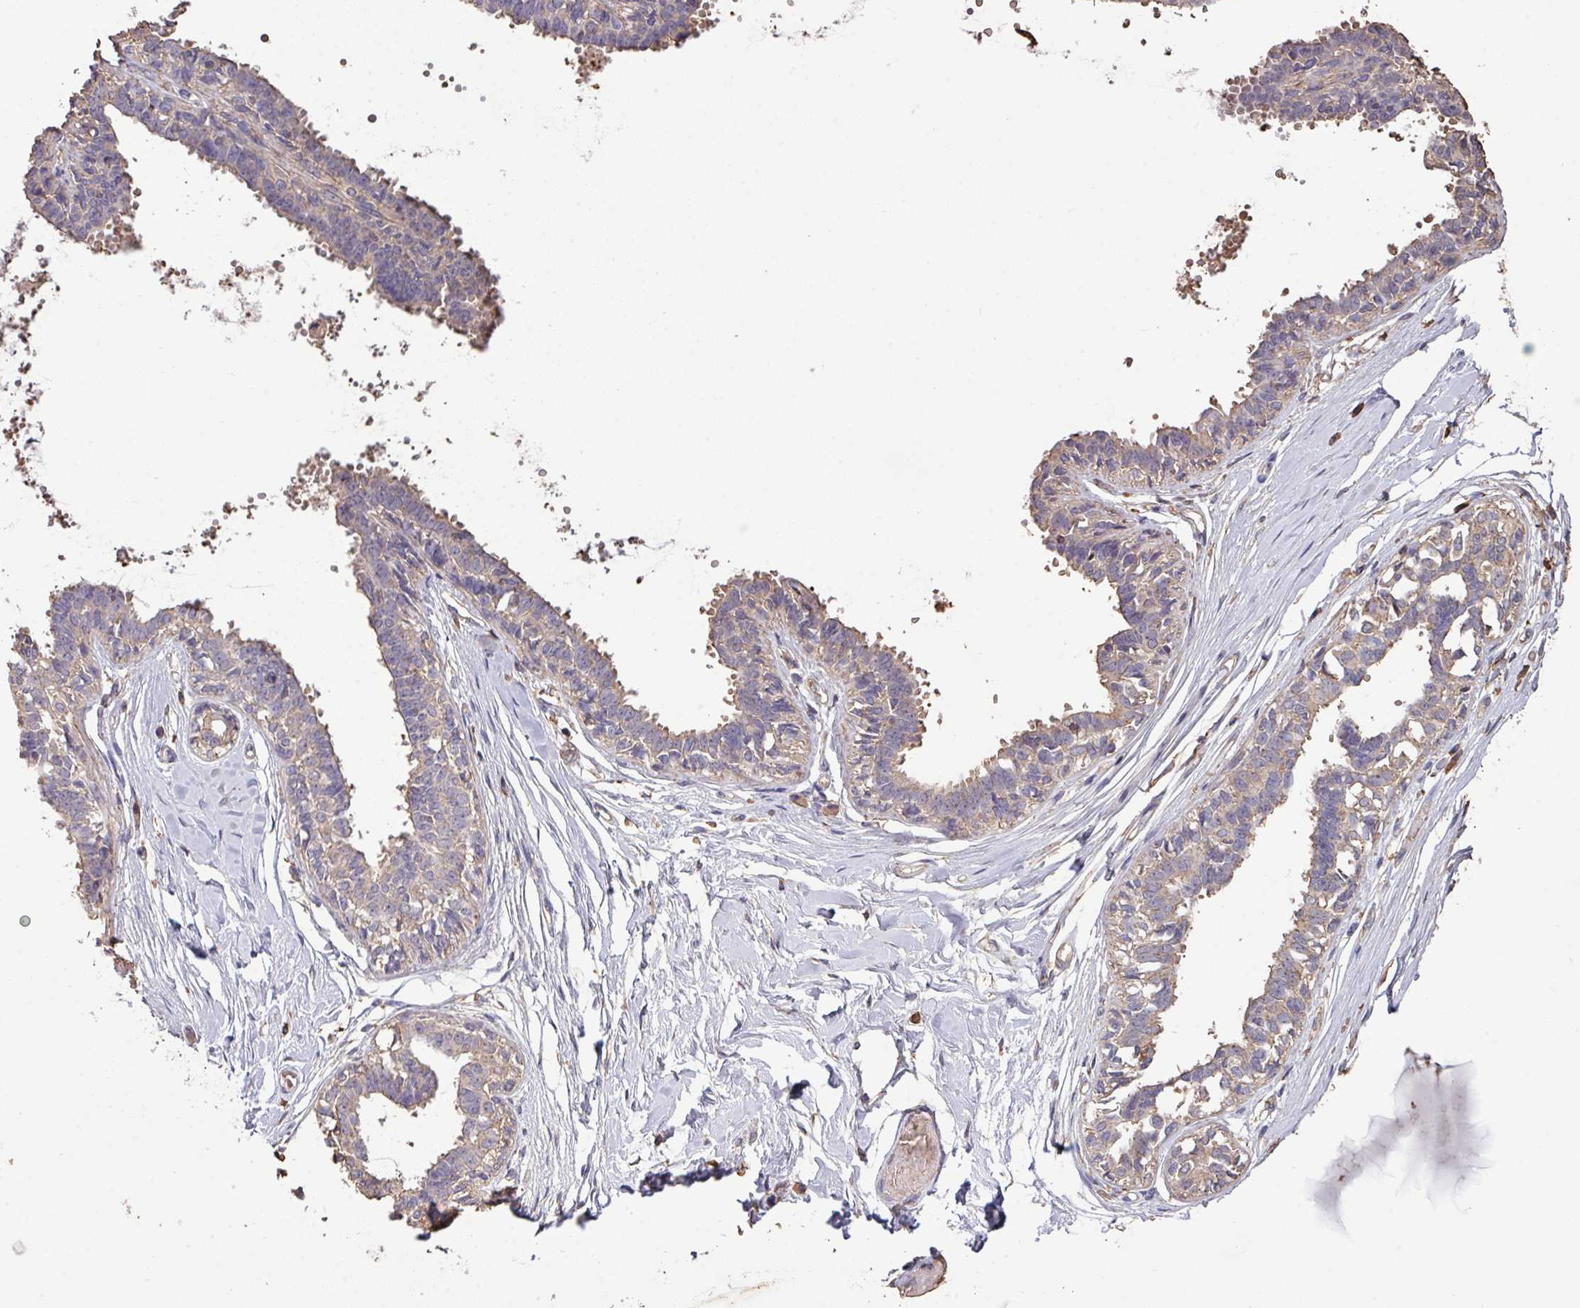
{"staining": {"intensity": "negative", "quantity": "none", "location": "none"}, "tissue": "breast", "cell_type": "Adipocytes", "image_type": "normal", "snomed": [{"axis": "morphology", "description": "Normal tissue, NOS"}, {"axis": "topography", "description": "Breast"}], "caption": "Immunohistochemistry histopathology image of unremarkable breast stained for a protein (brown), which shows no positivity in adipocytes. The staining is performed using DAB (3,3'-diaminobenzidine) brown chromogen with nuclei counter-stained in using hematoxylin.", "gene": "CAMK2A", "patient": {"sex": "female", "age": 27}}